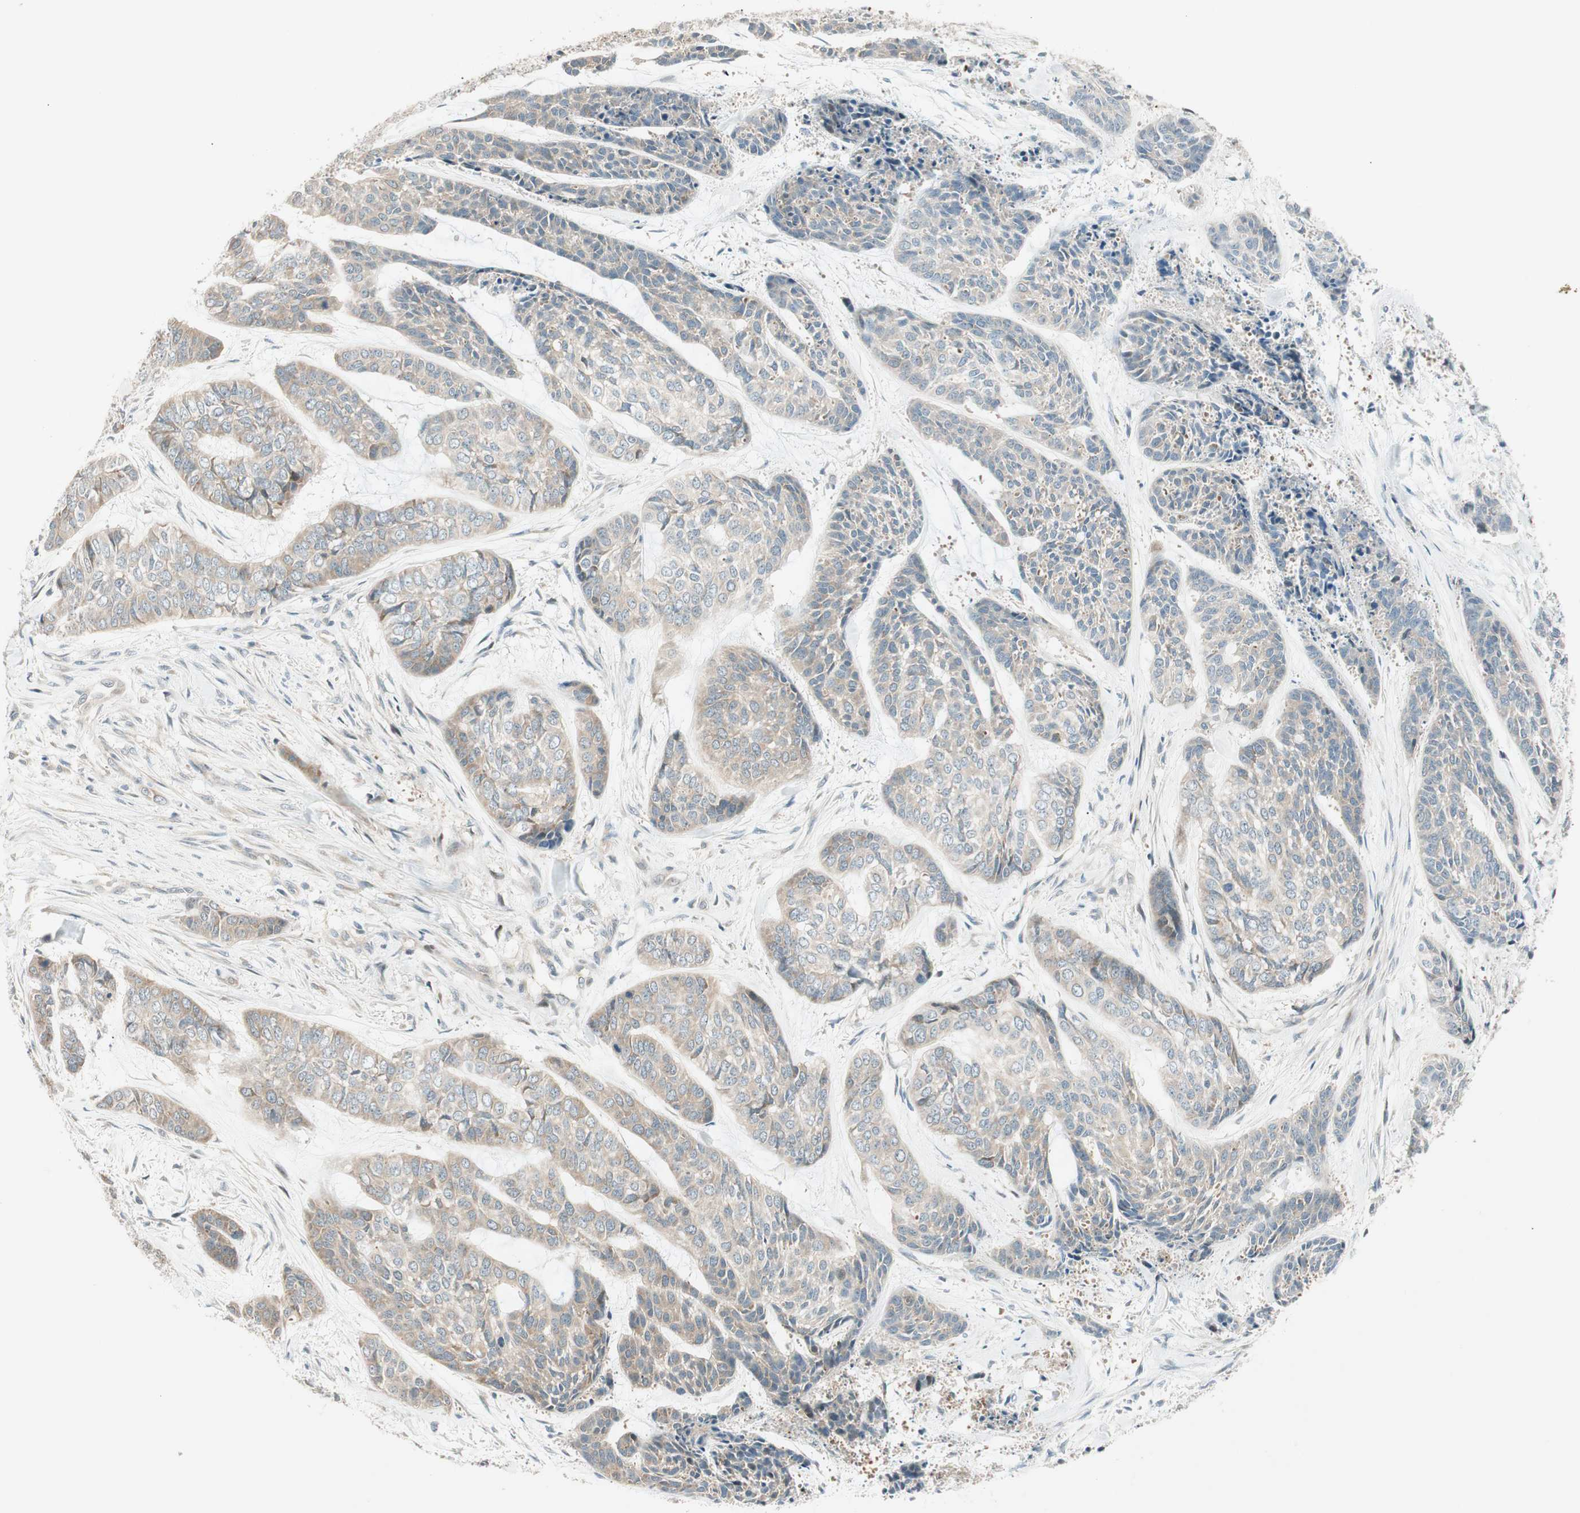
{"staining": {"intensity": "negative", "quantity": "none", "location": "none"}, "tissue": "skin cancer", "cell_type": "Tumor cells", "image_type": "cancer", "snomed": [{"axis": "morphology", "description": "Basal cell carcinoma"}, {"axis": "topography", "description": "Skin"}], "caption": "The image demonstrates no significant expression in tumor cells of basal cell carcinoma (skin).", "gene": "CGRRF1", "patient": {"sex": "female", "age": 64}}